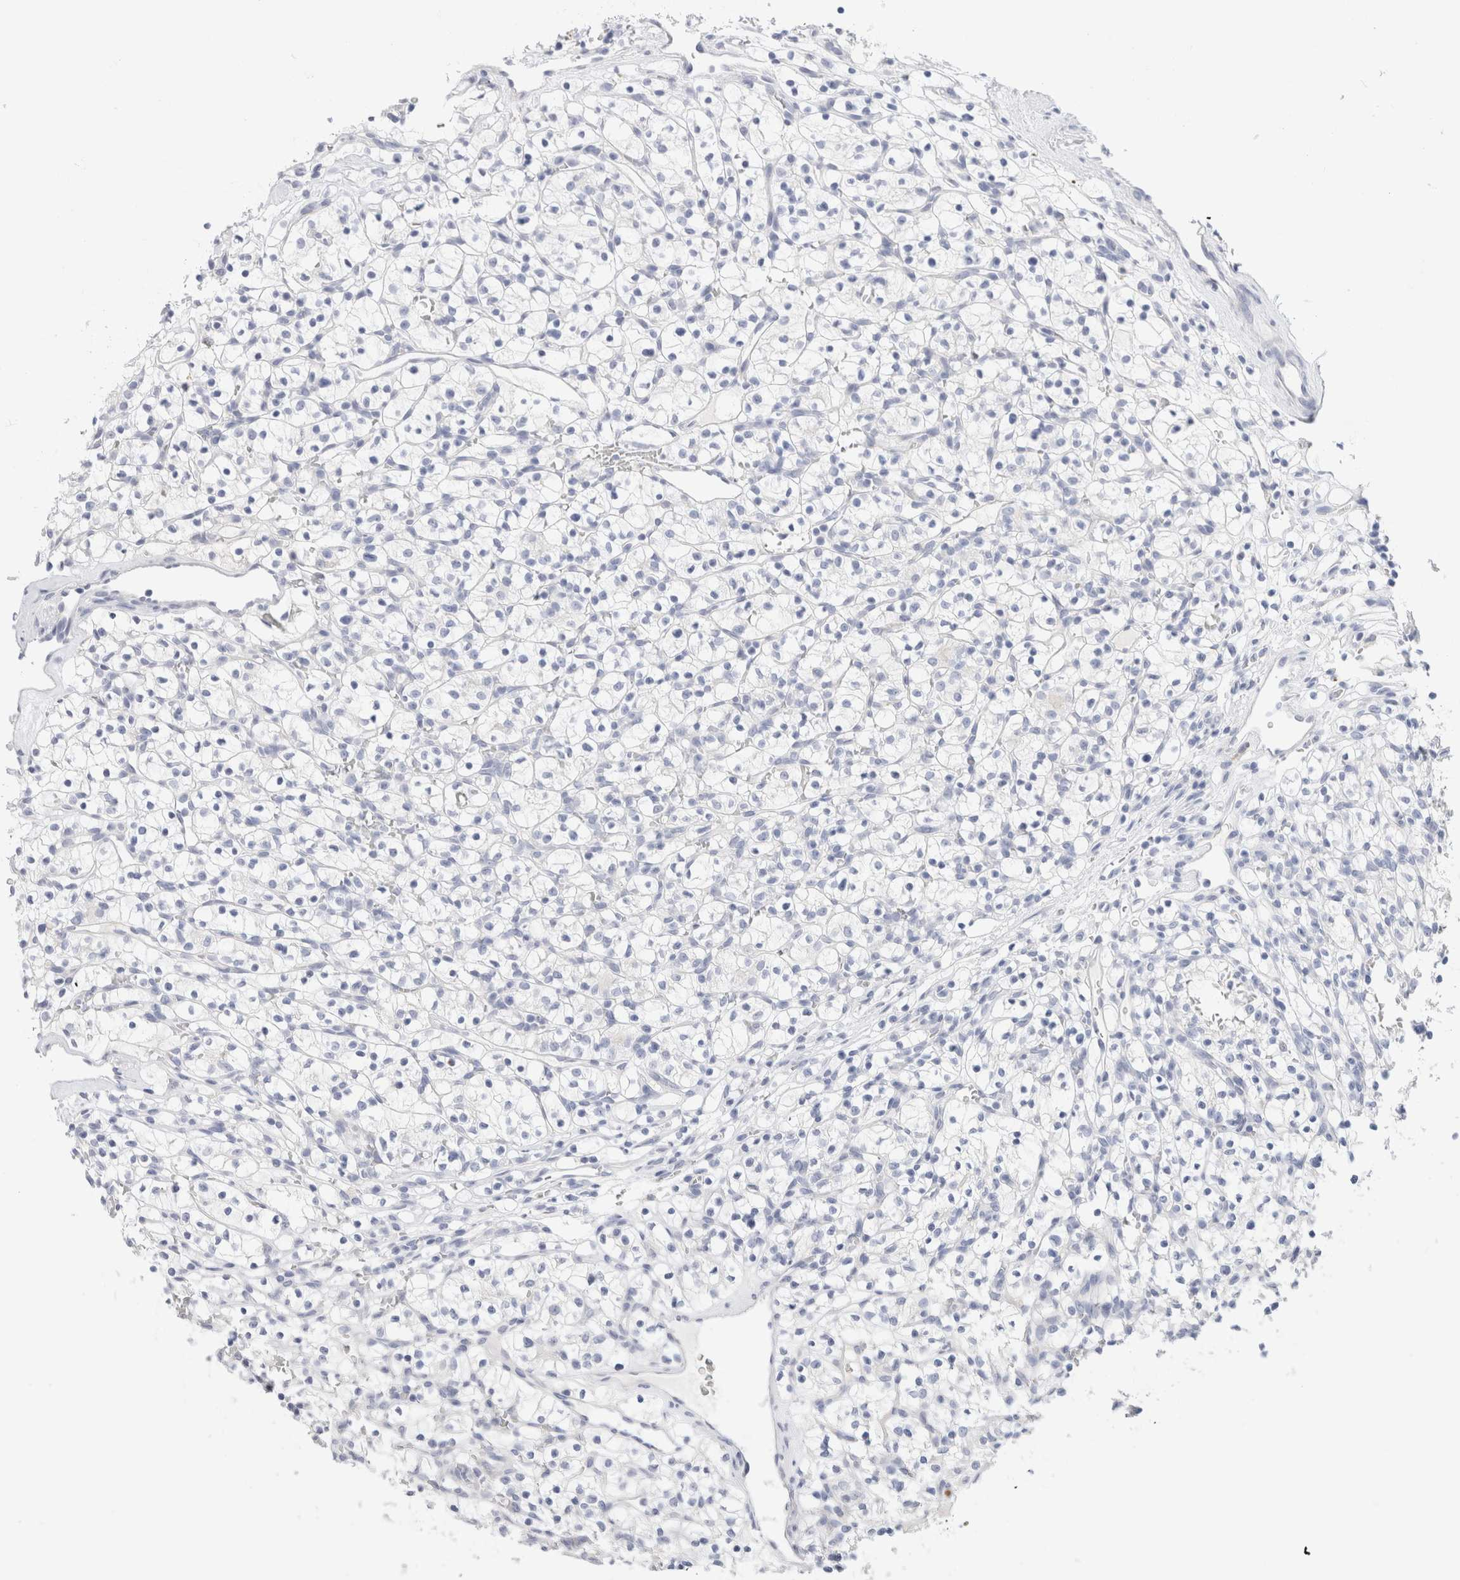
{"staining": {"intensity": "negative", "quantity": "none", "location": "none"}, "tissue": "renal cancer", "cell_type": "Tumor cells", "image_type": "cancer", "snomed": [{"axis": "morphology", "description": "Adenocarcinoma, NOS"}, {"axis": "topography", "description": "Kidney"}], "caption": "IHC micrograph of neoplastic tissue: renal cancer (adenocarcinoma) stained with DAB (3,3'-diaminobenzidine) displays no significant protein expression in tumor cells.", "gene": "GADD45G", "patient": {"sex": "female", "age": 57}}